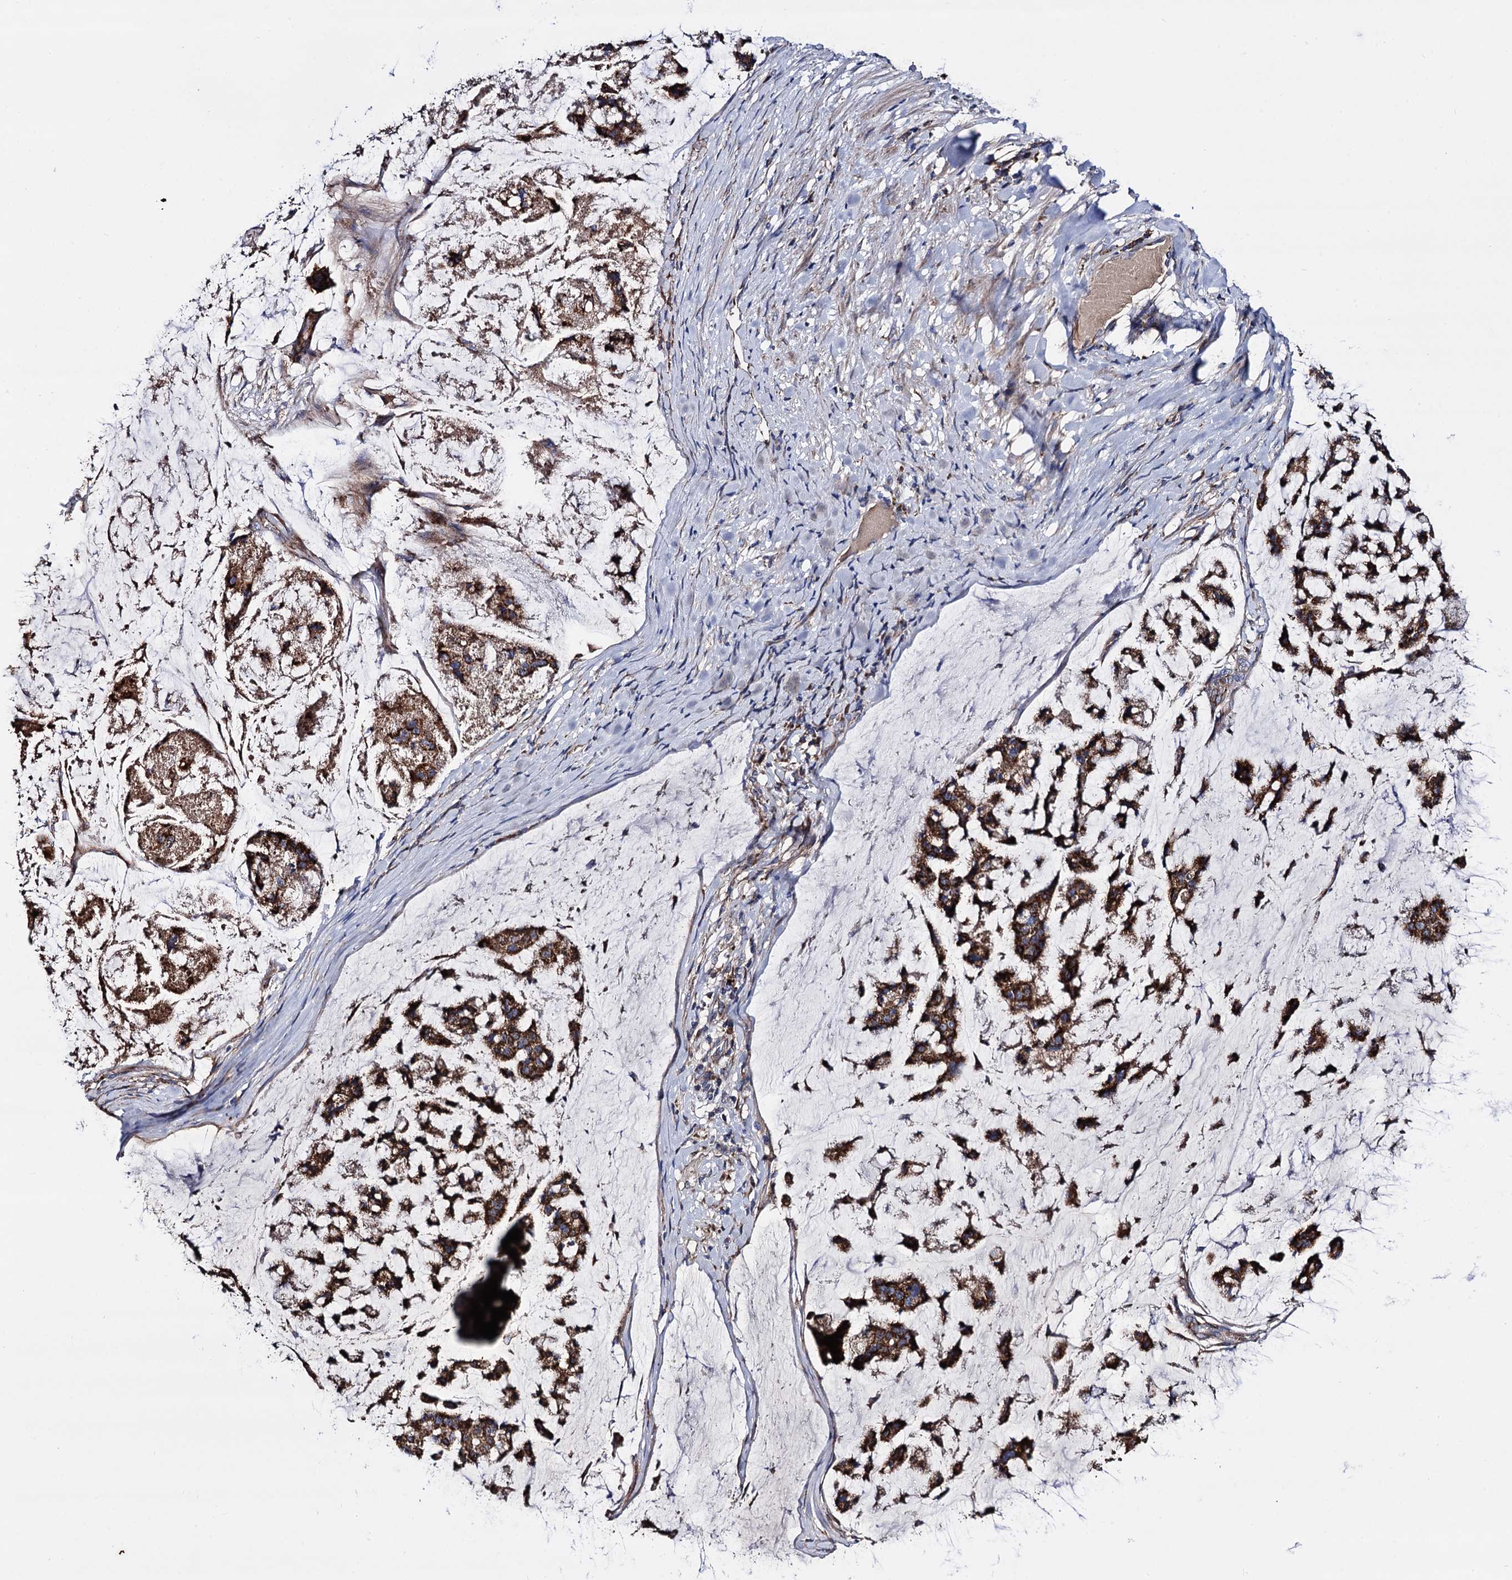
{"staining": {"intensity": "strong", "quantity": ">75%", "location": "cytoplasmic/membranous"}, "tissue": "stomach cancer", "cell_type": "Tumor cells", "image_type": "cancer", "snomed": [{"axis": "morphology", "description": "Adenocarcinoma, NOS"}, {"axis": "topography", "description": "Stomach, lower"}], "caption": "Immunohistochemical staining of adenocarcinoma (stomach) exhibits high levels of strong cytoplasmic/membranous positivity in about >75% of tumor cells. The staining is performed using DAB brown chromogen to label protein expression. The nuclei are counter-stained blue using hematoxylin.", "gene": "IQCH", "patient": {"sex": "male", "age": 67}}